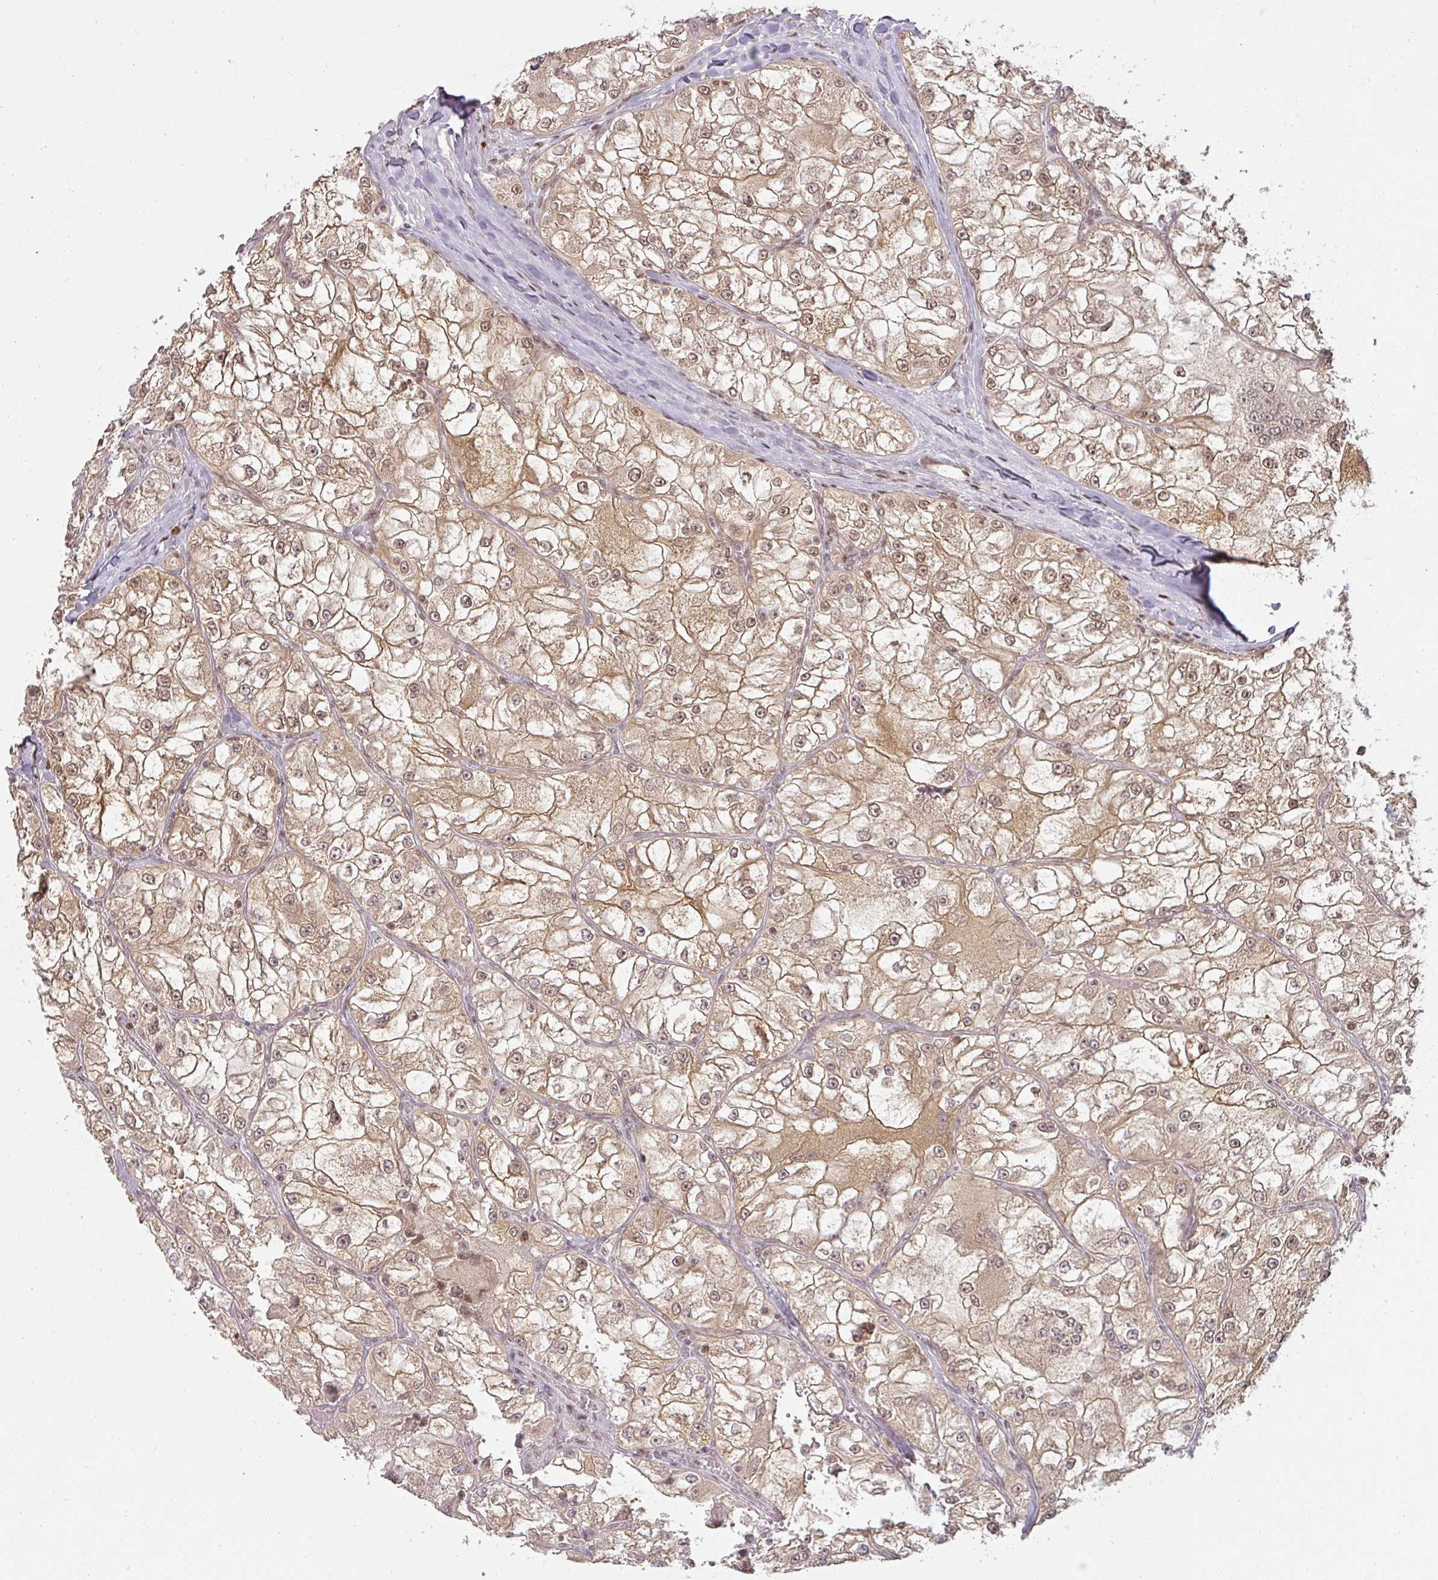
{"staining": {"intensity": "moderate", "quantity": ">75%", "location": "cytoplasmic/membranous,nuclear"}, "tissue": "renal cancer", "cell_type": "Tumor cells", "image_type": "cancer", "snomed": [{"axis": "morphology", "description": "Adenocarcinoma, NOS"}, {"axis": "topography", "description": "Kidney"}], "caption": "Tumor cells show medium levels of moderate cytoplasmic/membranous and nuclear expression in approximately >75% of cells in renal adenocarcinoma. The protein of interest is shown in brown color, while the nuclei are stained blue.", "gene": "GPRIN2", "patient": {"sex": "female", "age": 72}}